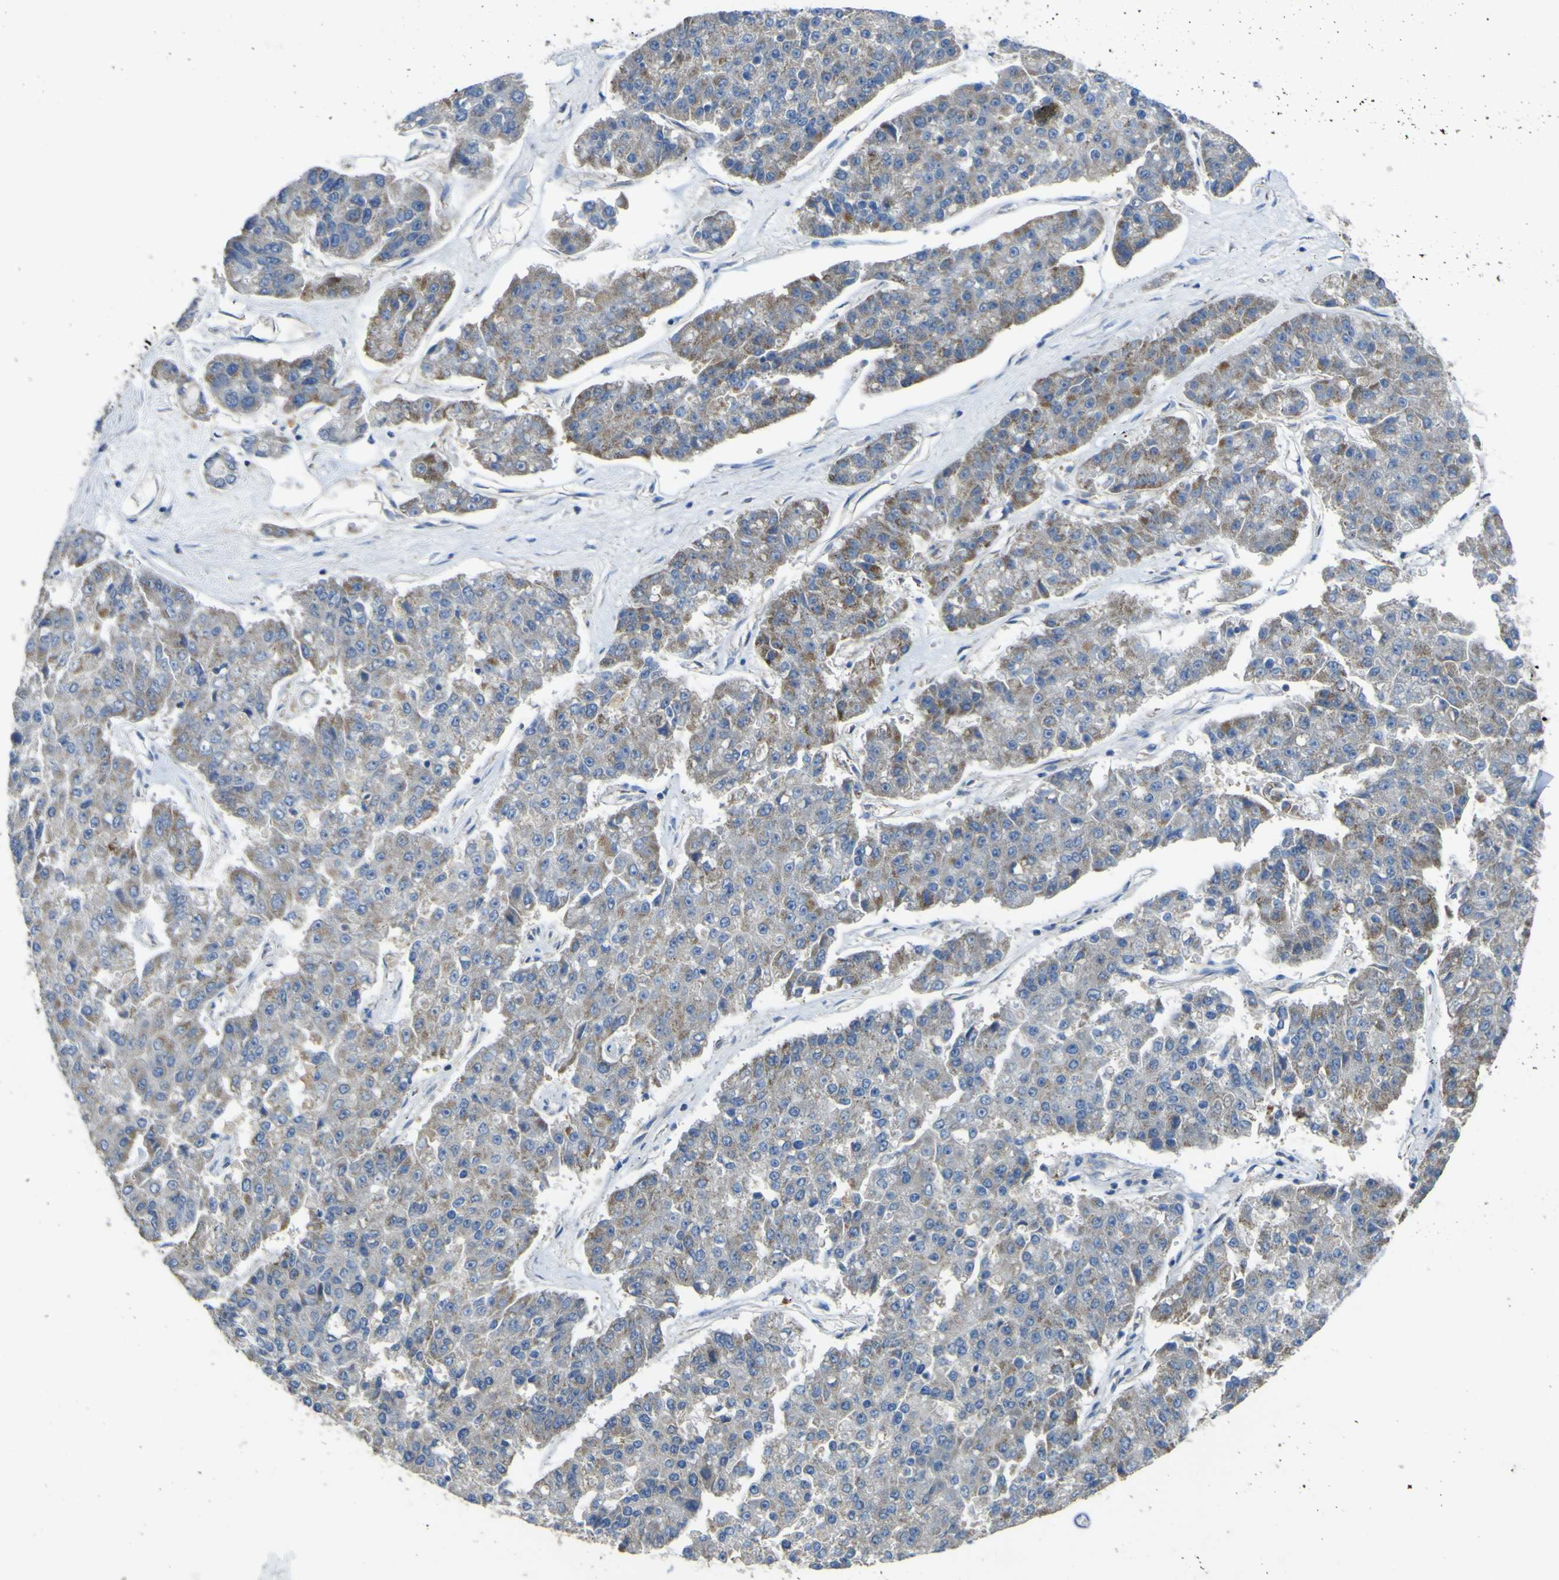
{"staining": {"intensity": "weak", "quantity": "25%-75%", "location": "cytoplasmic/membranous"}, "tissue": "pancreatic cancer", "cell_type": "Tumor cells", "image_type": "cancer", "snomed": [{"axis": "morphology", "description": "Adenocarcinoma, NOS"}, {"axis": "topography", "description": "Pancreas"}], "caption": "Pancreatic adenocarcinoma stained with DAB immunohistochemistry (IHC) displays low levels of weak cytoplasmic/membranous expression in approximately 25%-75% of tumor cells.", "gene": "ALDH18A1", "patient": {"sex": "male", "age": 50}}